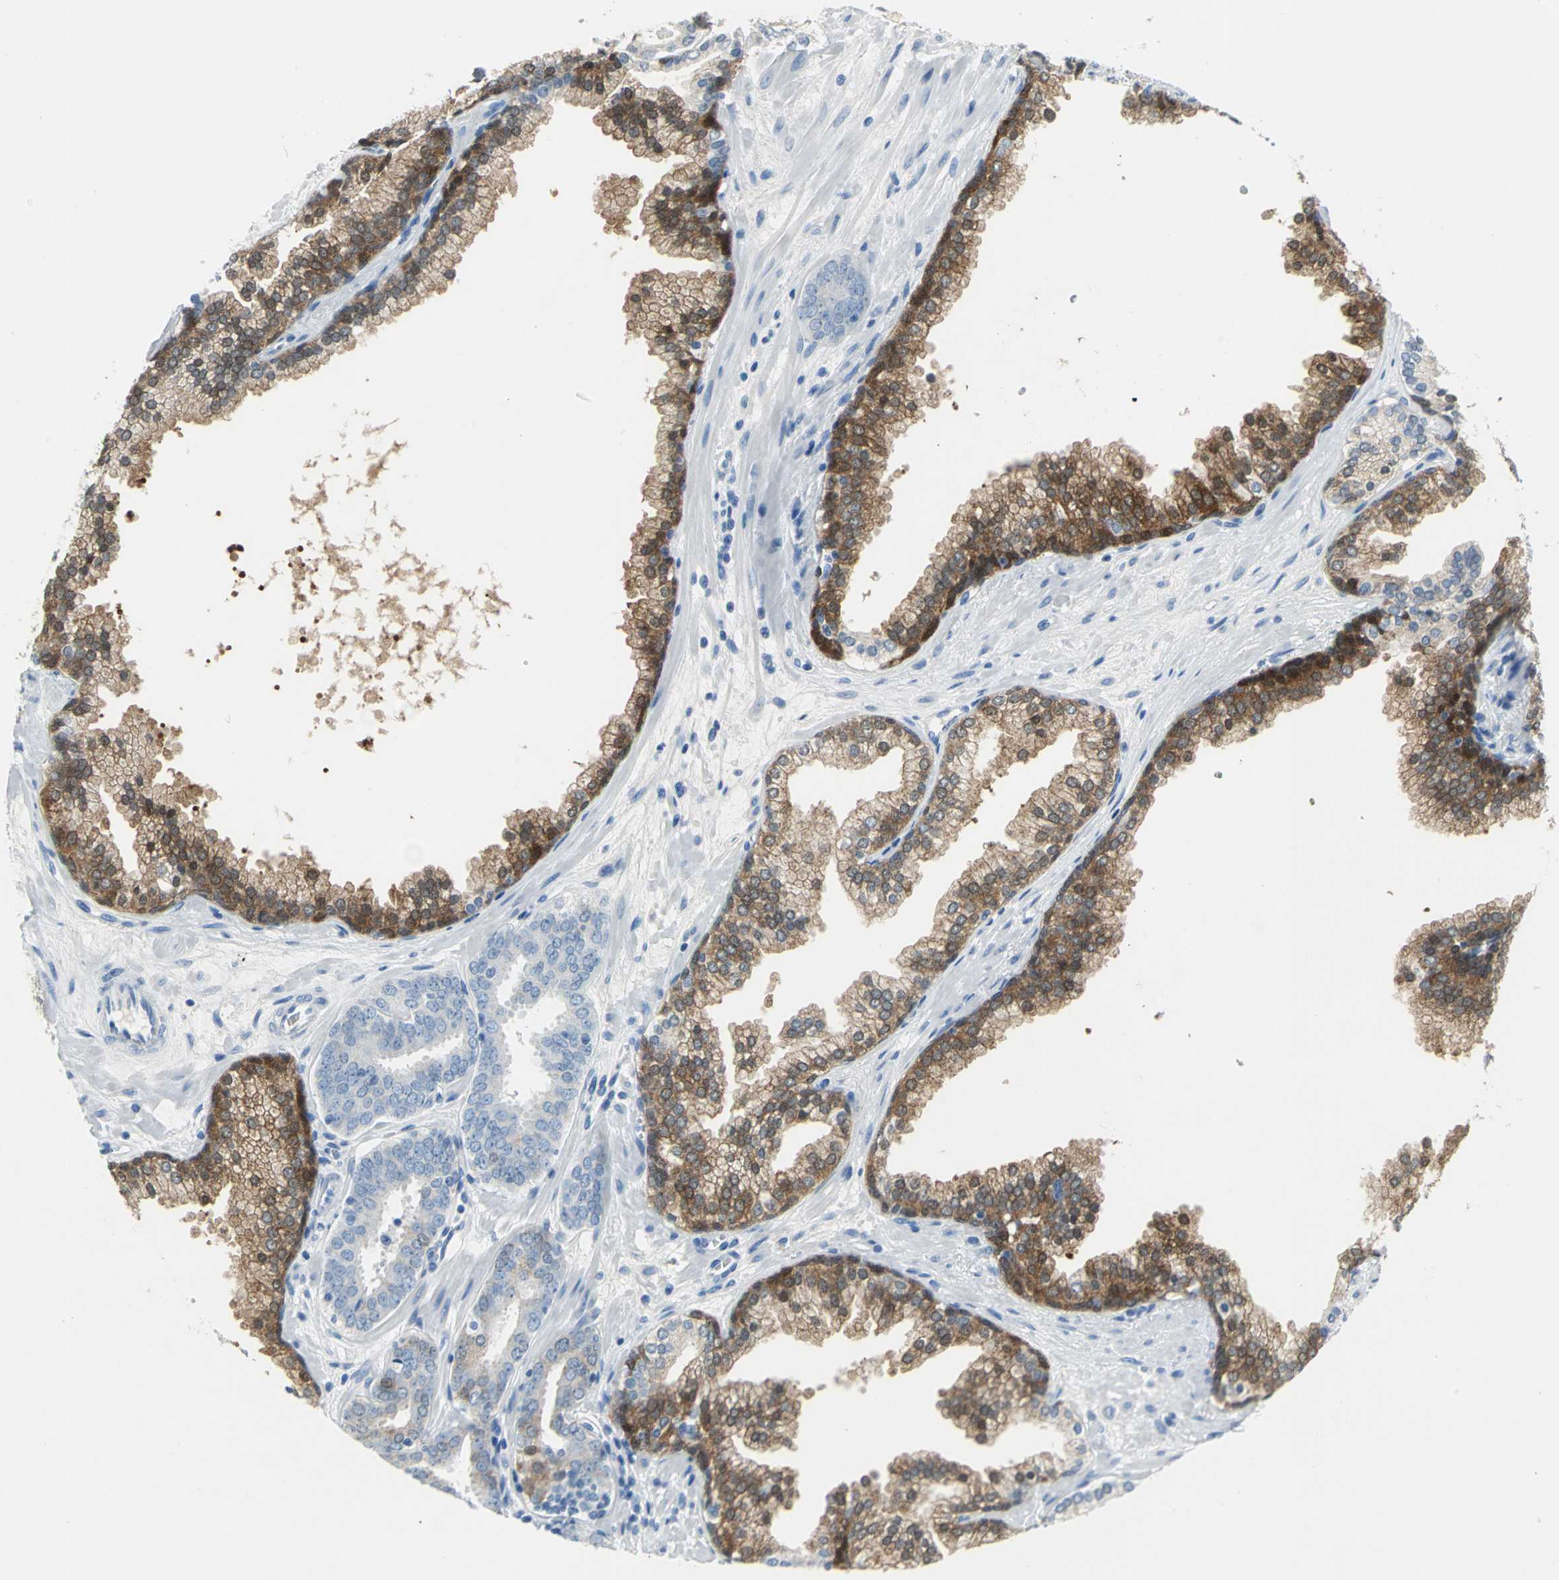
{"staining": {"intensity": "moderate", "quantity": "25%-75%", "location": "cytoplasmic/membranous"}, "tissue": "prostate cancer", "cell_type": "Tumor cells", "image_type": "cancer", "snomed": [{"axis": "morphology", "description": "Adenocarcinoma, Low grade"}, {"axis": "topography", "description": "Prostate"}], "caption": "High-magnification brightfield microscopy of prostate cancer (adenocarcinoma (low-grade)) stained with DAB (brown) and counterstained with hematoxylin (blue). tumor cells exhibit moderate cytoplasmic/membranous expression is identified in about25%-75% of cells. The staining was performed using DAB (3,3'-diaminobenzidine) to visualize the protein expression in brown, while the nuclei were stained in blue with hematoxylin (Magnification: 20x).", "gene": "SFN", "patient": {"sex": "male", "age": 57}}